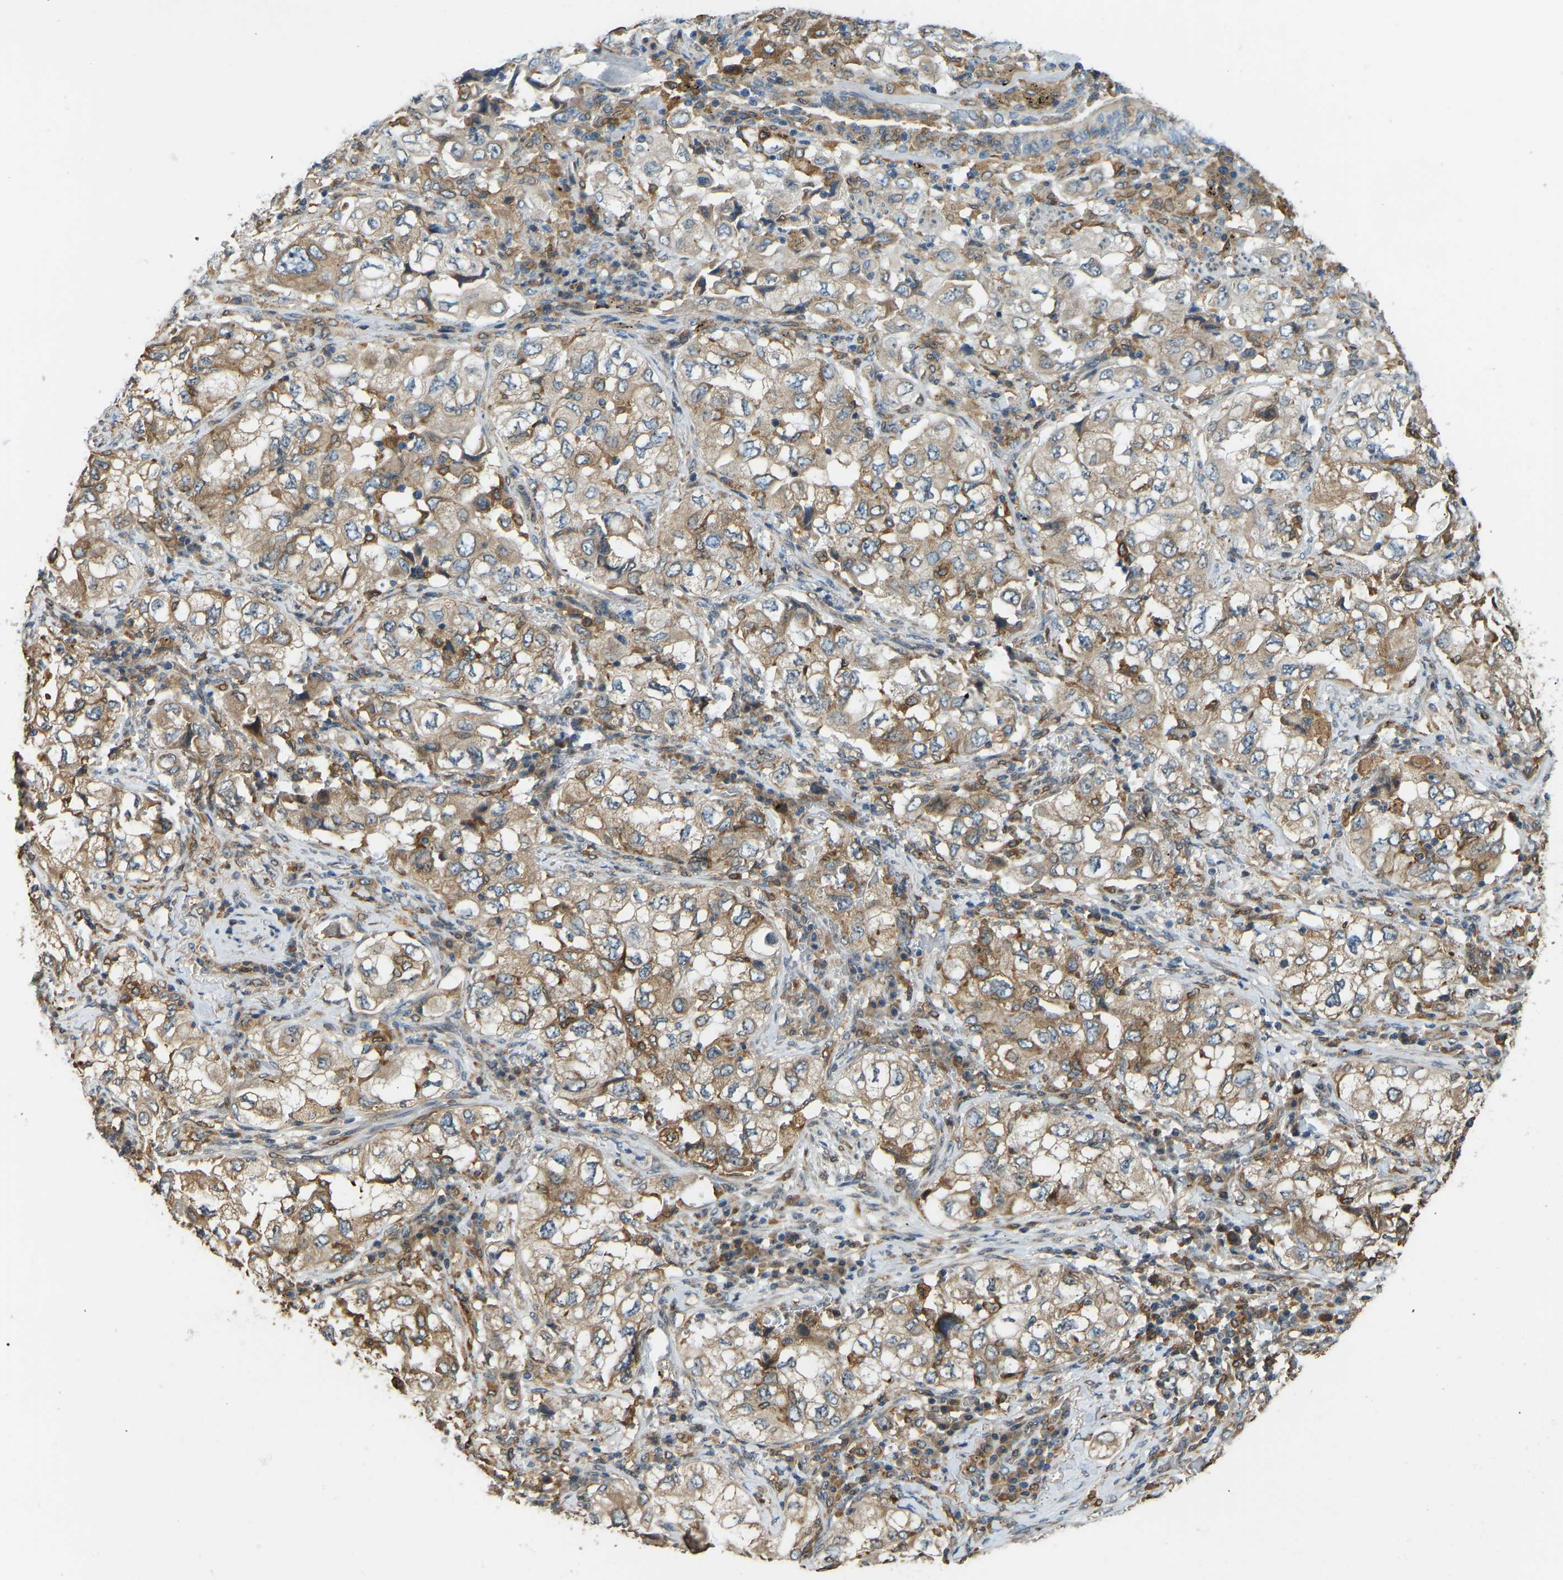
{"staining": {"intensity": "weak", "quantity": ">75%", "location": "cytoplasmic/membranous"}, "tissue": "lung cancer", "cell_type": "Tumor cells", "image_type": "cancer", "snomed": [{"axis": "morphology", "description": "Adenocarcinoma, NOS"}, {"axis": "topography", "description": "Lung"}], "caption": "High-magnification brightfield microscopy of lung cancer stained with DAB (brown) and counterstained with hematoxylin (blue). tumor cells exhibit weak cytoplasmic/membranous positivity is seen in approximately>75% of cells.", "gene": "OS9", "patient": {"sex": "male", "age": 64}}